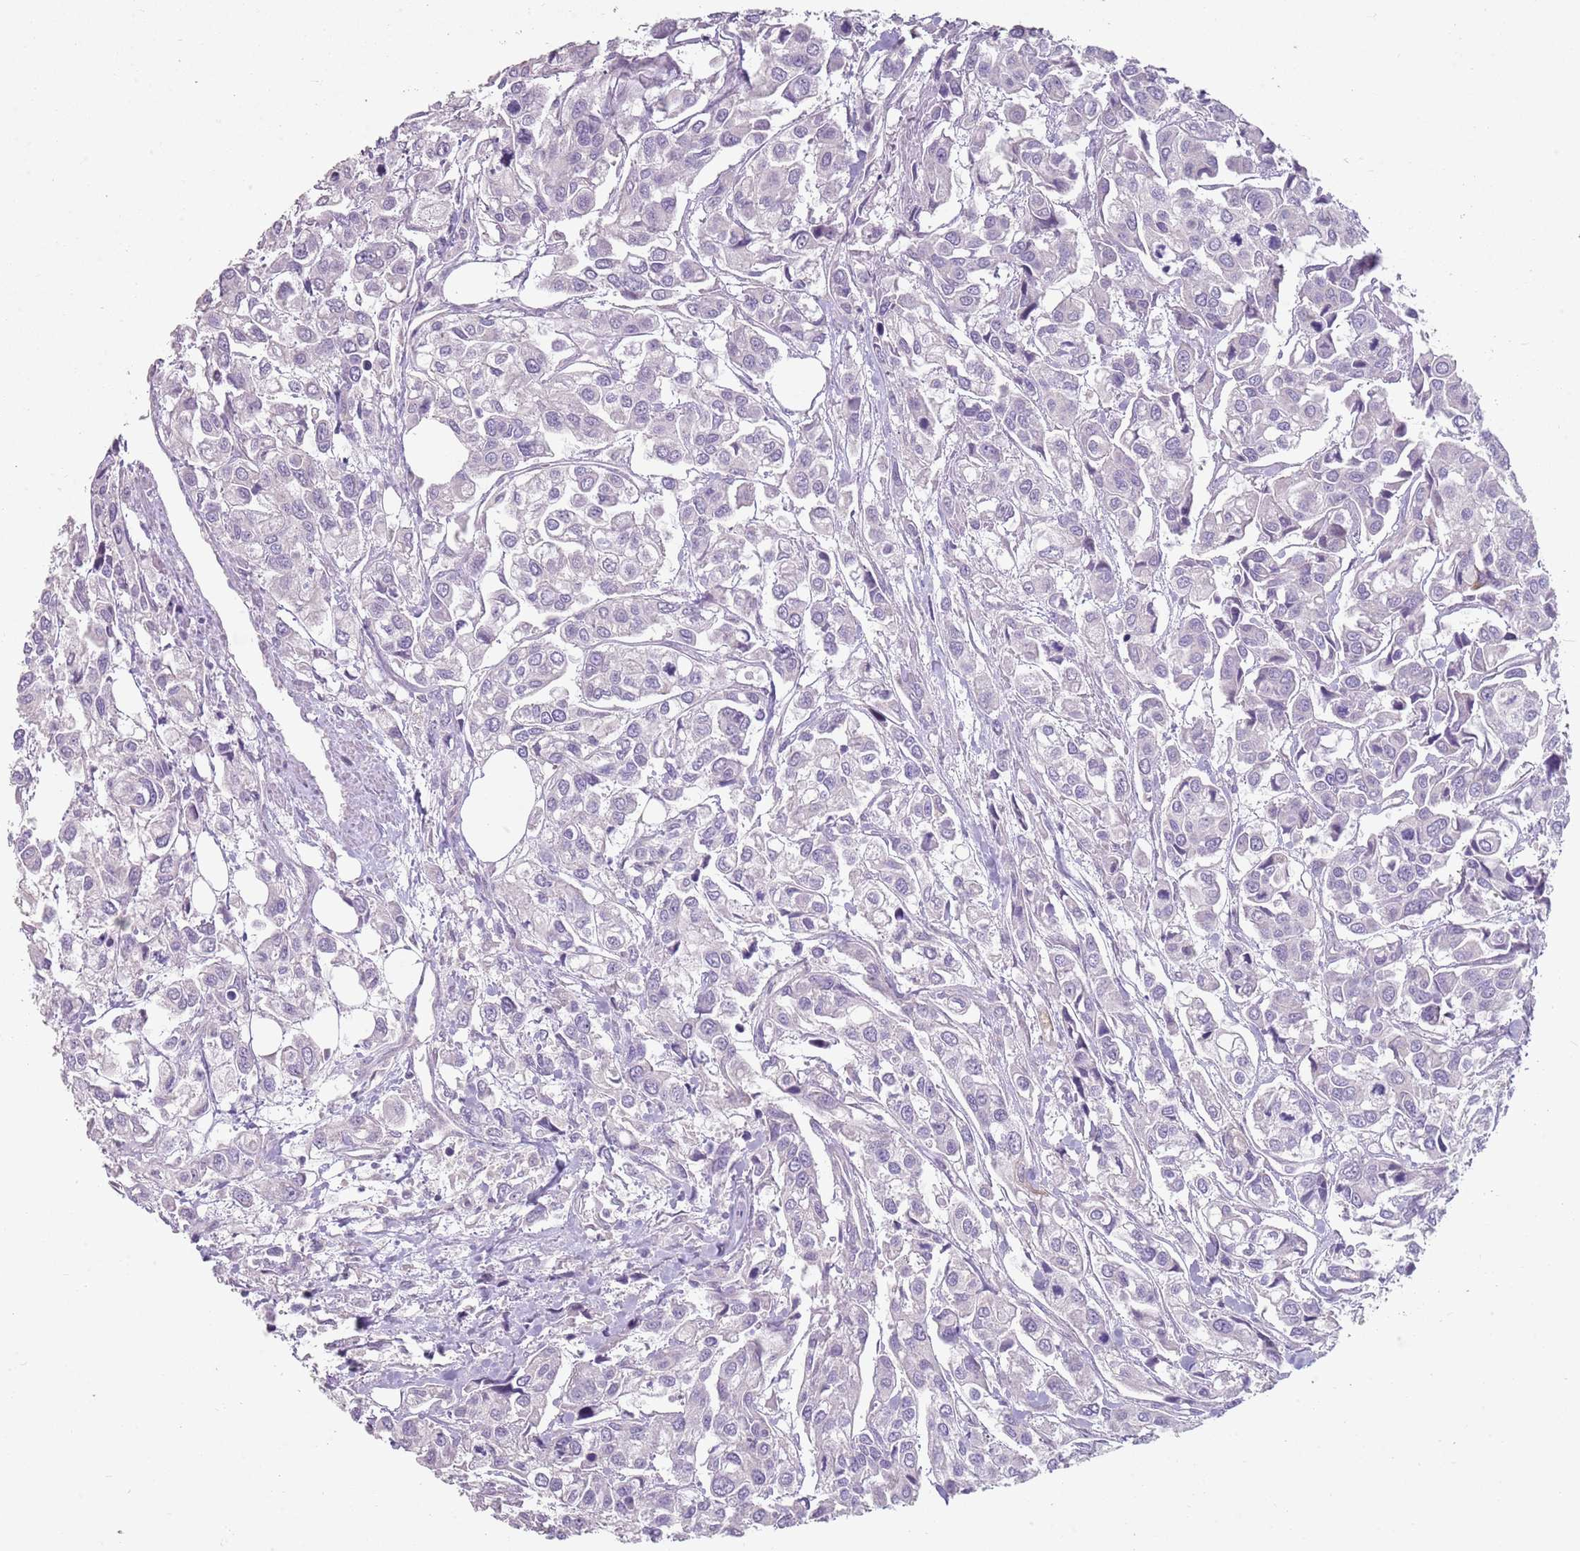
{"staining": {"intensity": "negative", "quantity": "none", "location": "none"}, "tissue": "urothelial cancer", "cell_type": "Tumor cells", "image_type": "cancer", "snomed": [{"axis": "morphology", "description": "Urothelial carcinoma, High grade"}, {"axis": "topography", "description": "Urinary bladder"}], "caption": "DAB (3,3'-diaminobenzidine) immunohistochemical staining of urothelial cancer exhibits no significant staining in tumor cells.", "gene": "ZNF583", "patient": {"sex": "male", "age": 67}}